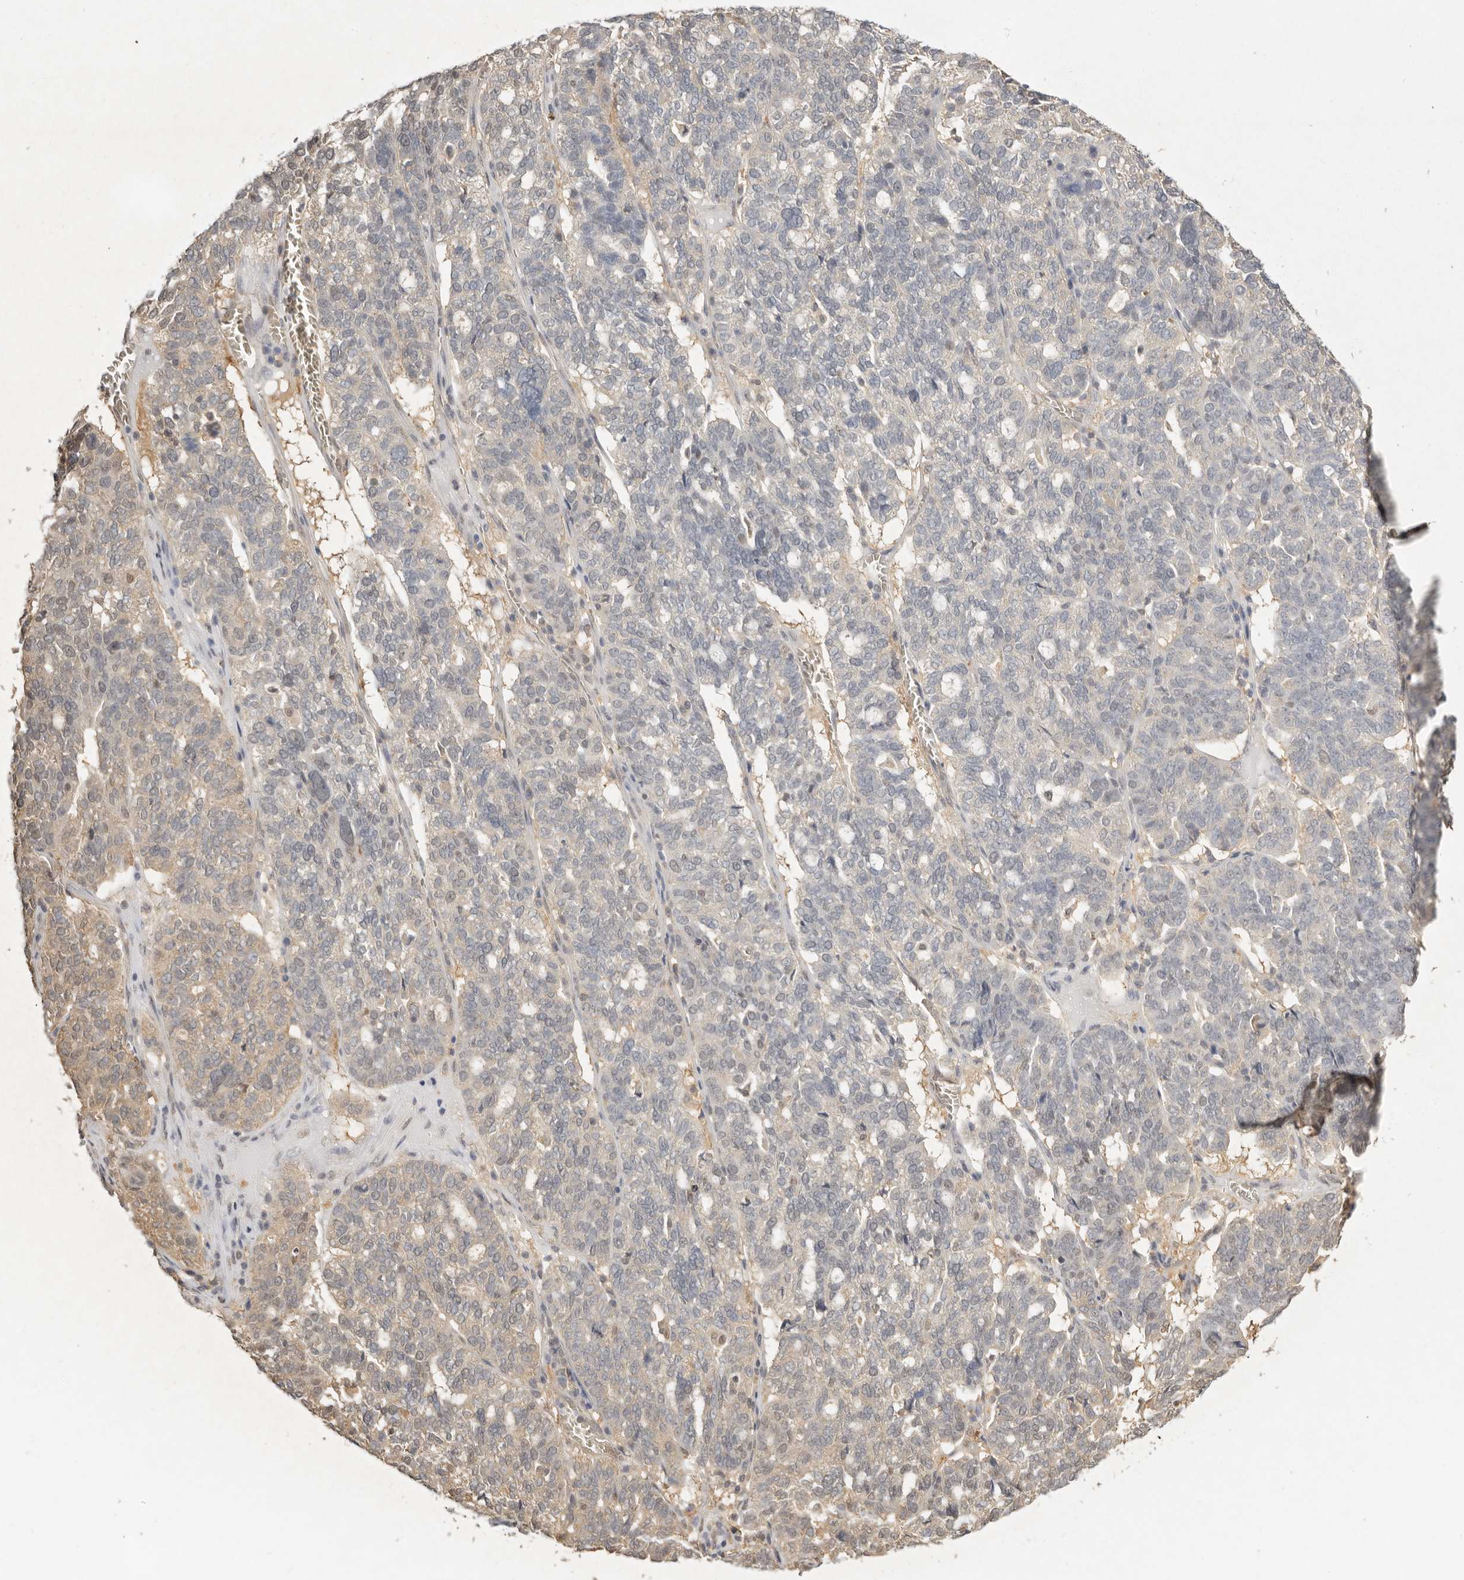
{"staining": {"intensity": "negative", "quantity": "none", "location": "none"}, "tissue": "ovarian cancer", "cell_type": "Tumor cells", "image_type": "cancer", "snomed": [{"axis": "morphology", "description": "Cystadenocarcinoma, serous, NOS"}, {"axis": "topography", "description": "Ovary"}], "caption": "Tumor cells show no significant staining in ovarian cancer (serous cystadenocarcinoma).", "gene": "PSMA5", "patient": {"sex": "female", "age": 59}}